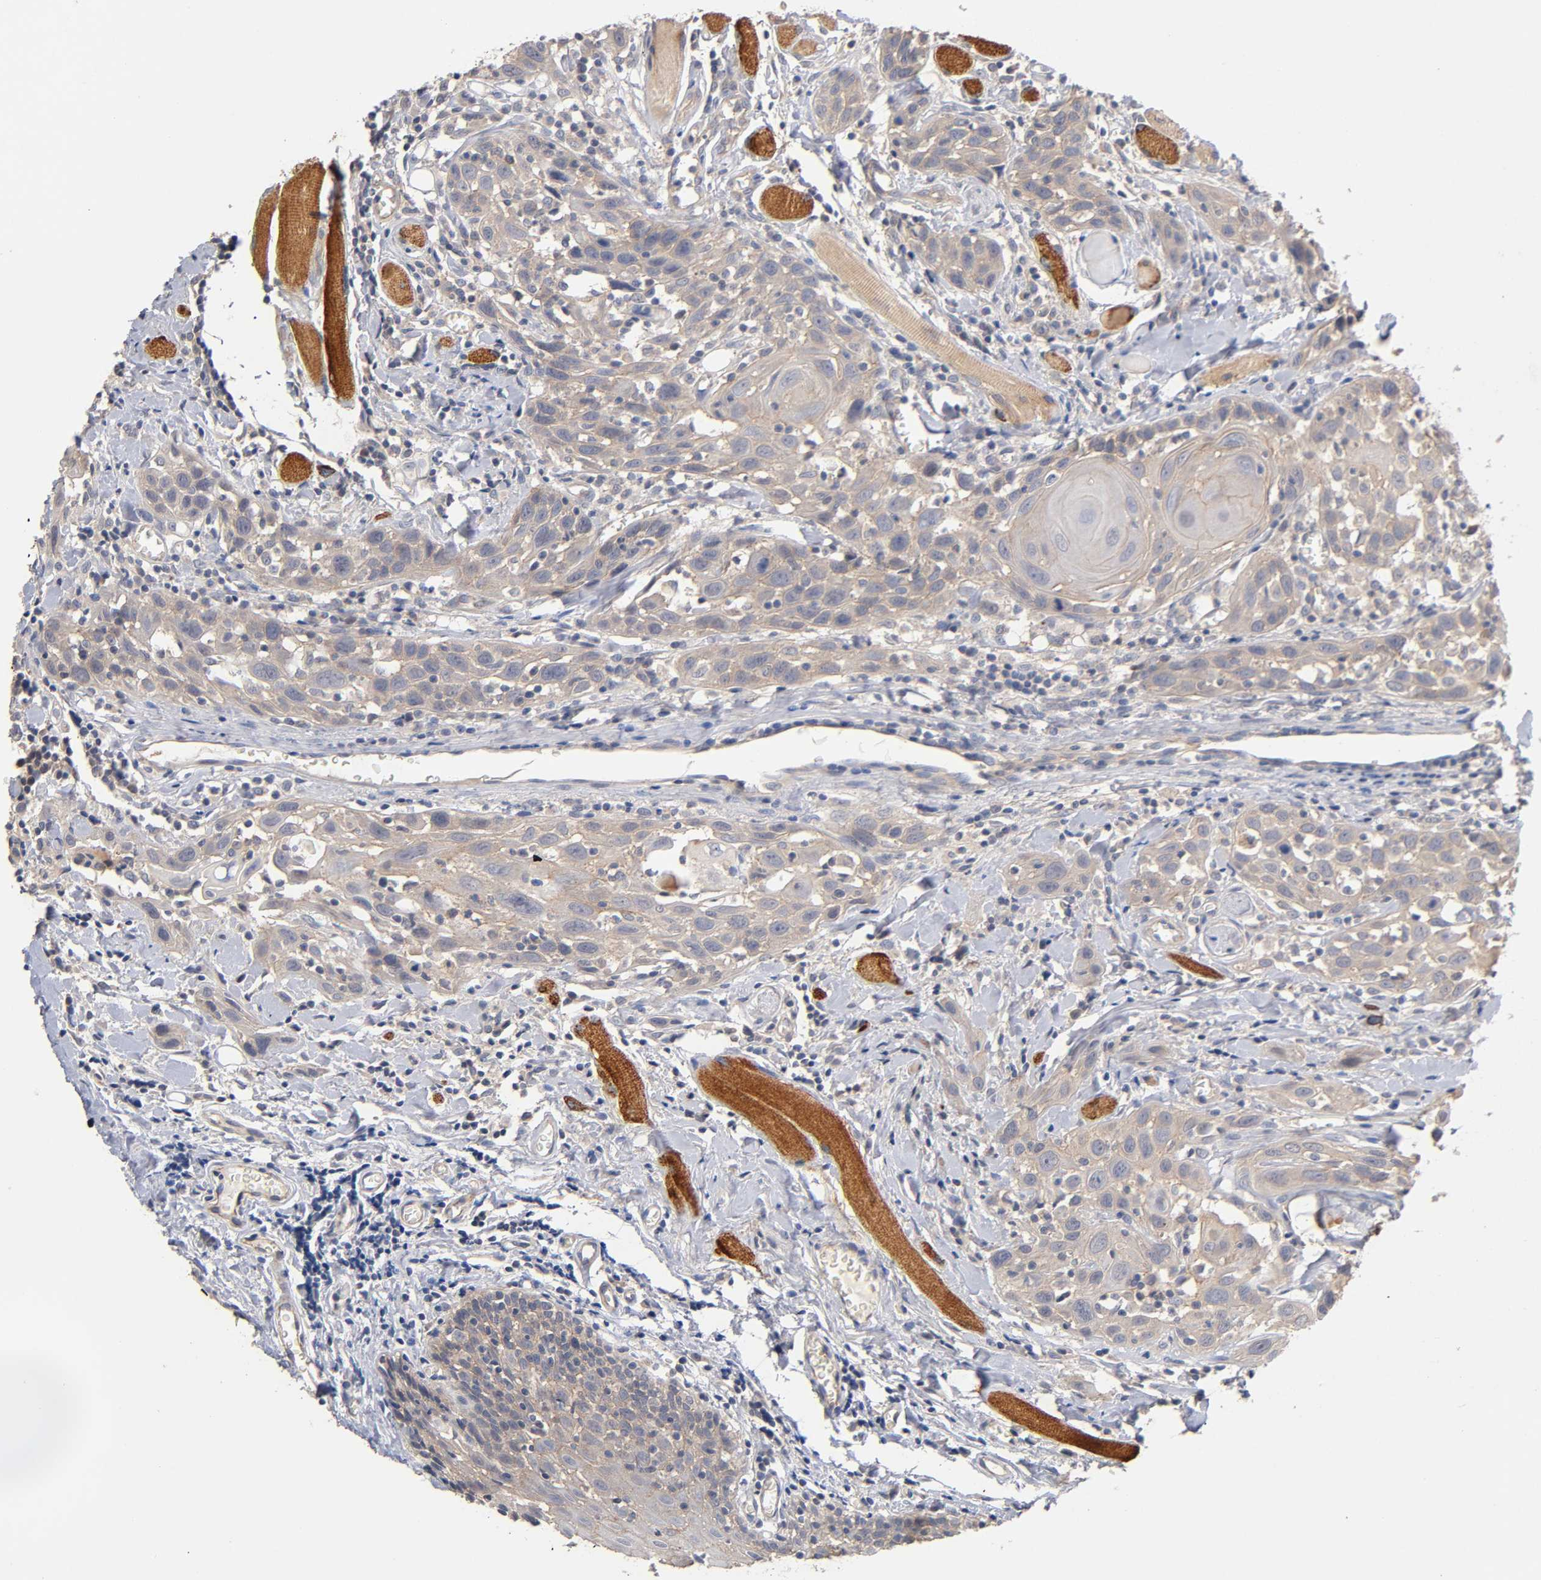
{"staining": {"intensity": "weak", "quantity": ">75%", "location": "cytoplasmic/membranous"}, "tissue": "head and neck cancer", "cell_type": "Tumor cells", "image_type": "cancer", "snomed": [{"axis": "morphology", "description": "Squamous cell carcinoma, NOS"}, {"axis": "topography", "description": "Oral tissue"}, {"axis": "topography", "description": "Head-Neck"}], "caption": "Human squamous cell carcinoma (head and neck) stained with a brown dye exhibits weak cytoplasmic/membranous positive positivity in approximately >75% of tumor cells.", "gene": "PDZD11", "patient": {"sex": "female", "age": 50}}